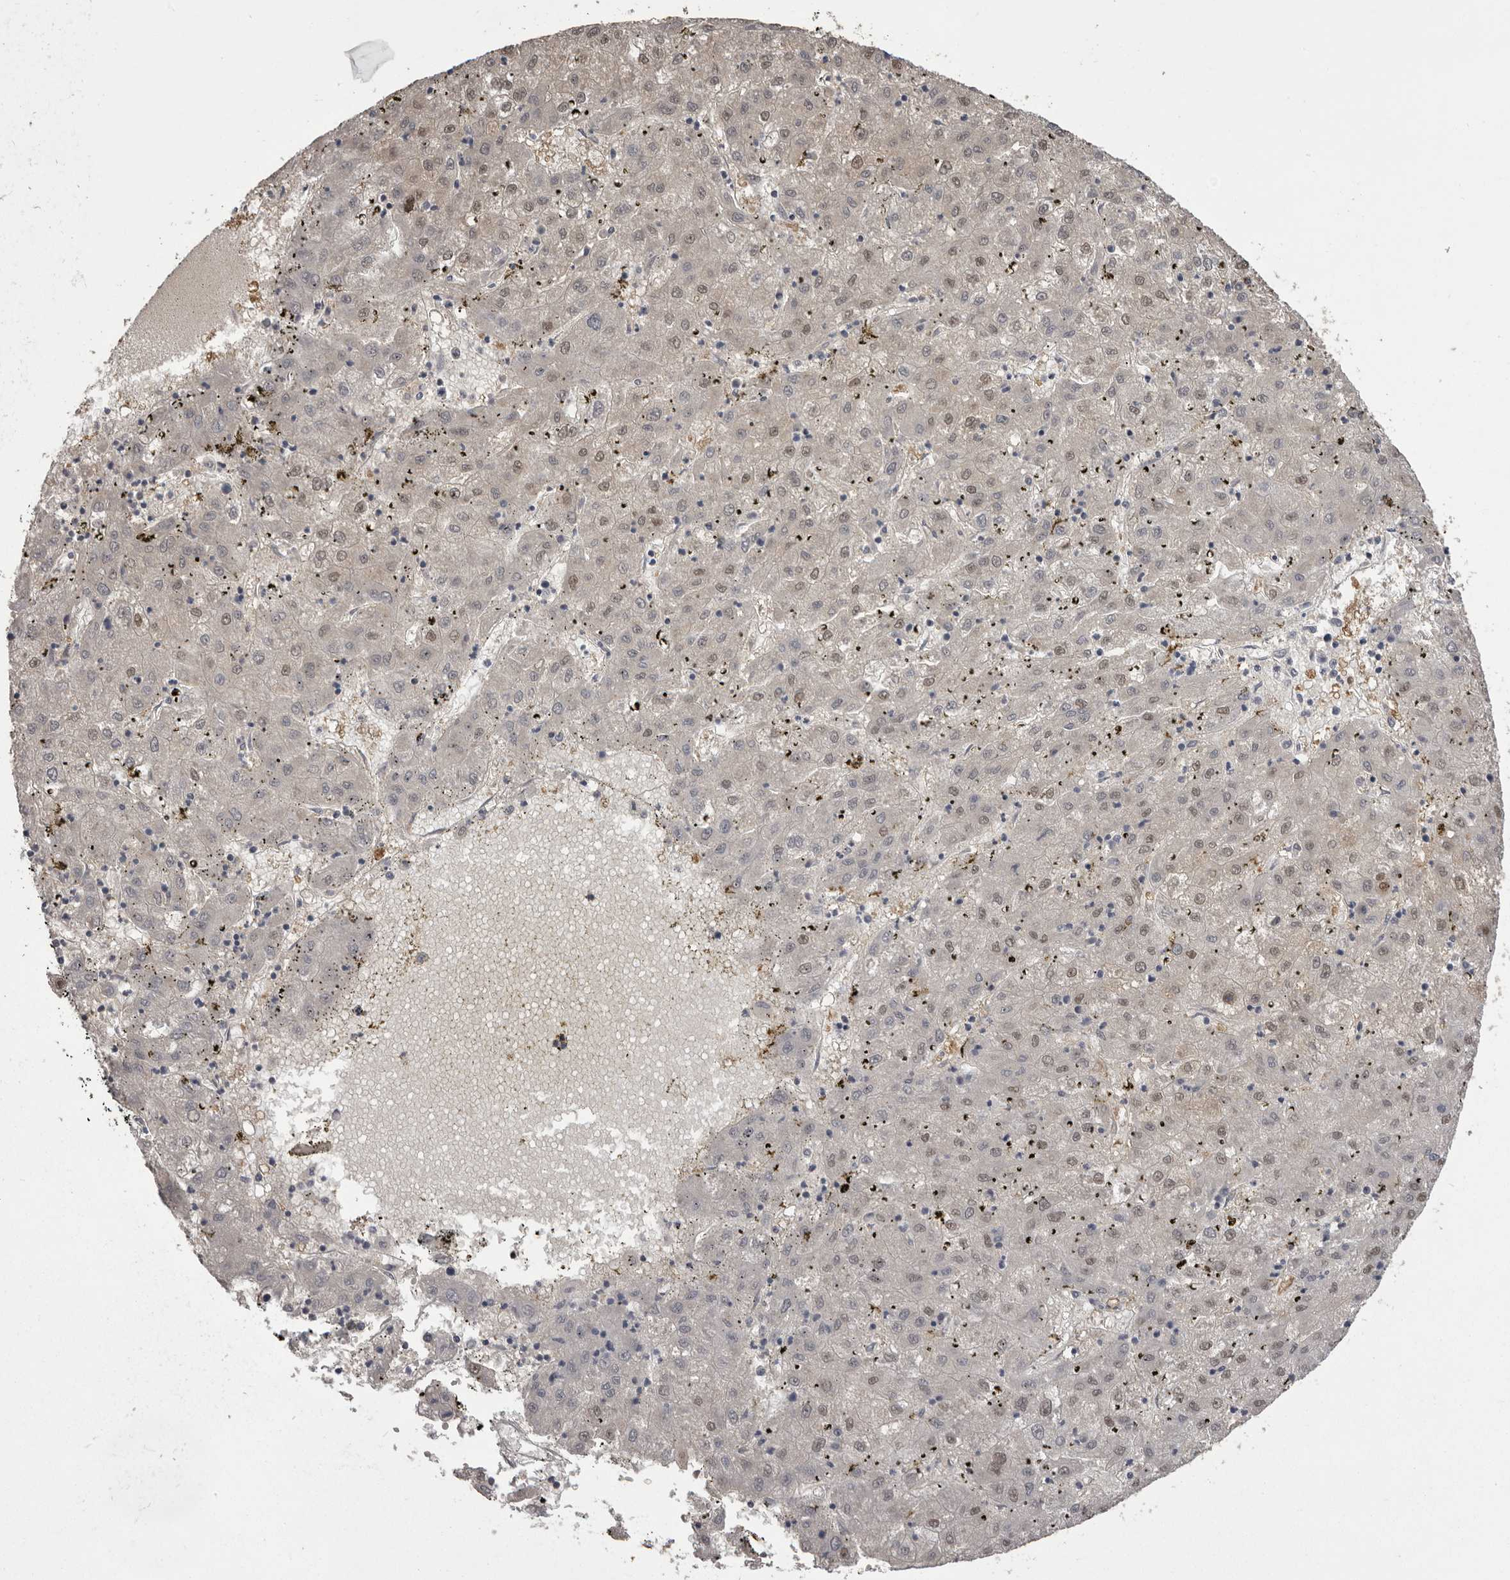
{"staining": {"intensity": "weak", "quantity": "25%-75%", "location": "nuclear"}, "tissue": "liver cancer", "cell_type": "Tumor cells", "image_type": "cancer", "snomed": [{"axis": "morphology", "description": "Carcinoma, Hepatocellular, NOS"}, {"axis": "topography", "description": "Liver"}], "caption": "A brown stain shows weak nuclear expression of a protein in human liver cancer tumor cells. The staining was performed using DAB (3,3'-diaminobenzidine), with brown indicating positive protein expression. Nuclei are stained blue with hematoxylin.", "gene": "MDH1", "patient": {"sex": "male", "age": 72}}